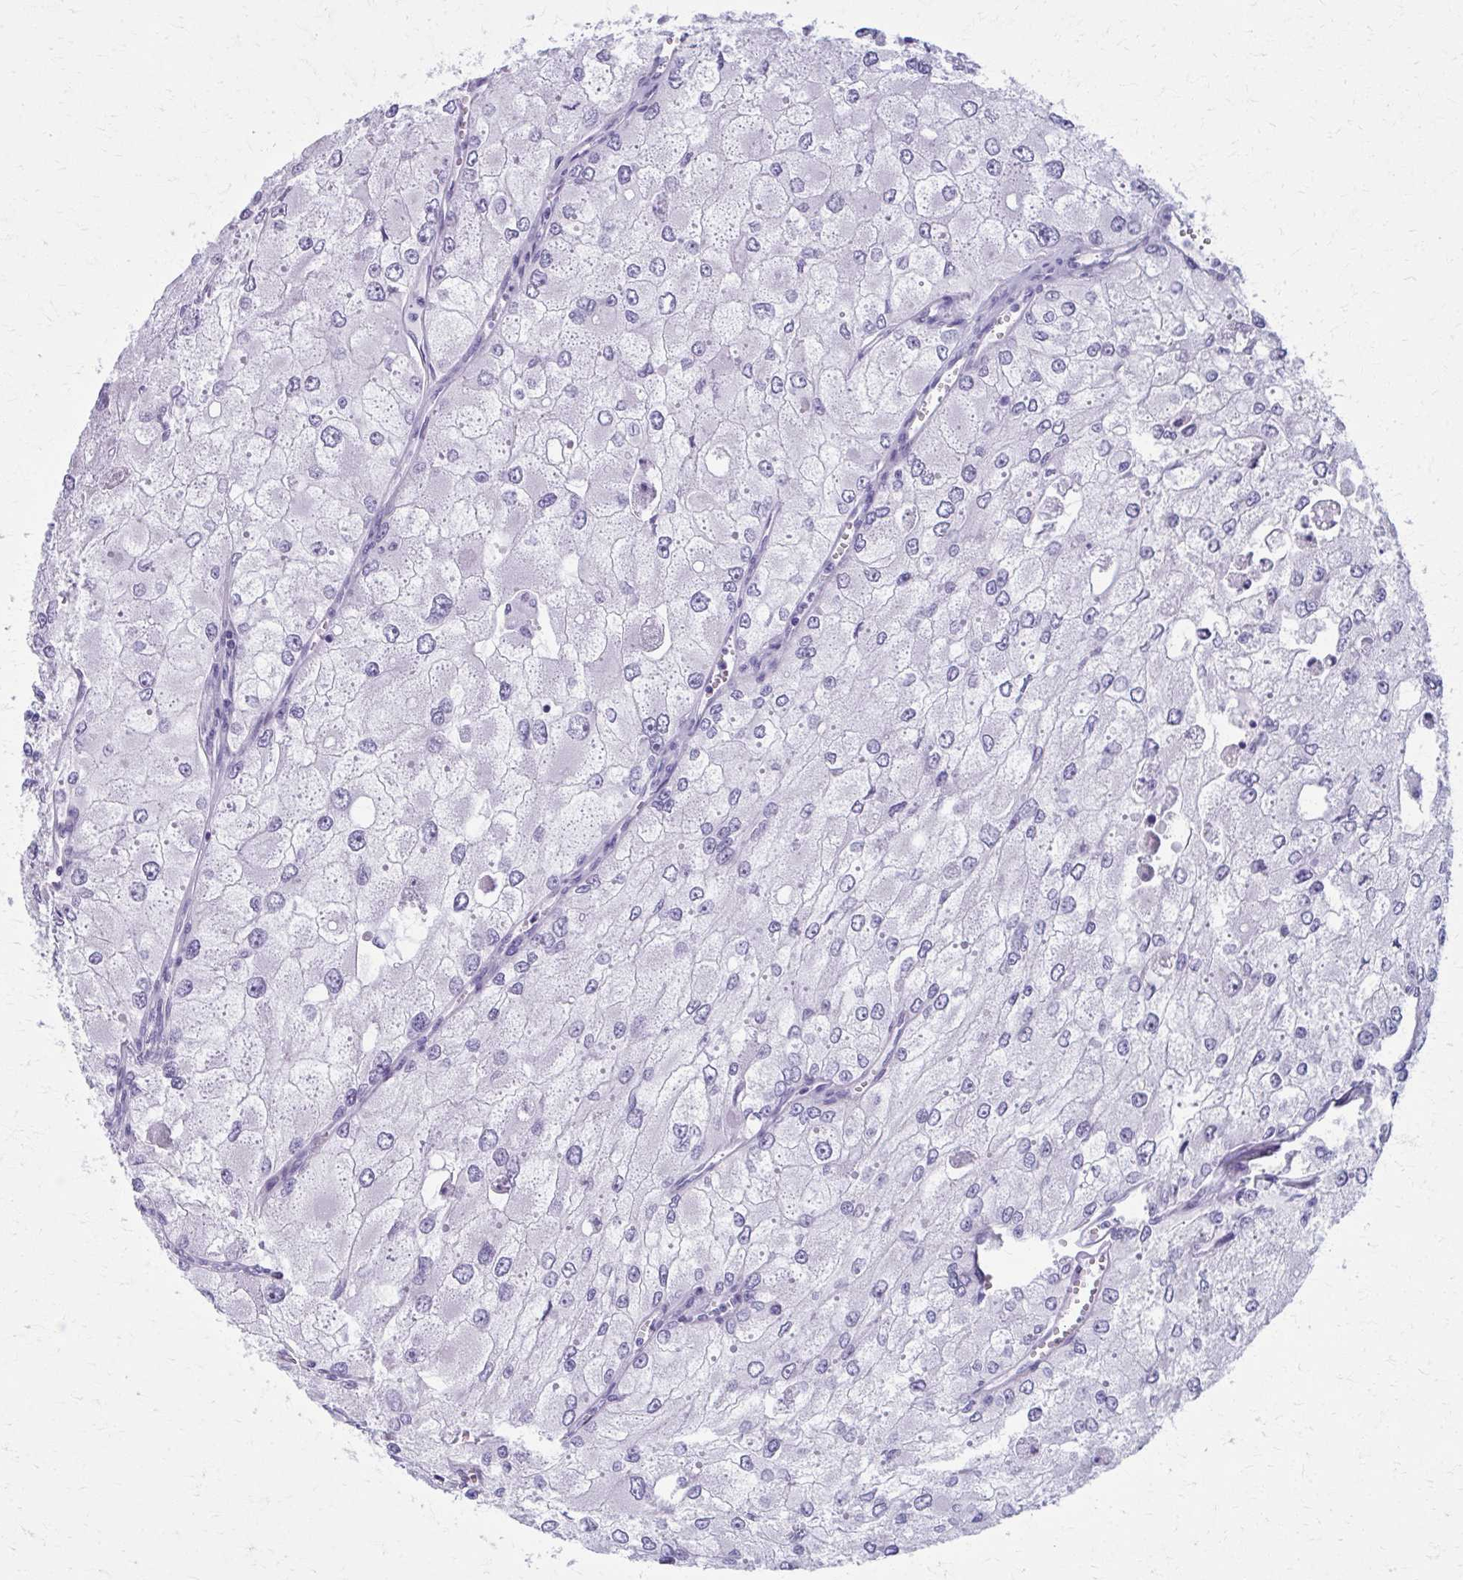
{"staining": {"intensity": "negative", "quantity": "none", "location": "none"}, "tissue": "renal cancer", "cell_type": "Tumor cells", "image_type": "cancer", "snomed": [{"axis": "morphology", "description": "Adenocarcinoma, NOS"}, {"axis": "topography", "description": "Kidney"}], "caption": "This is an immunohistochemistry image of adenocarcinoma (renal). There is no positivity in tumor cells.", "gene": "MPLKIP", "patient": {"sex": "female", "age": 70}}